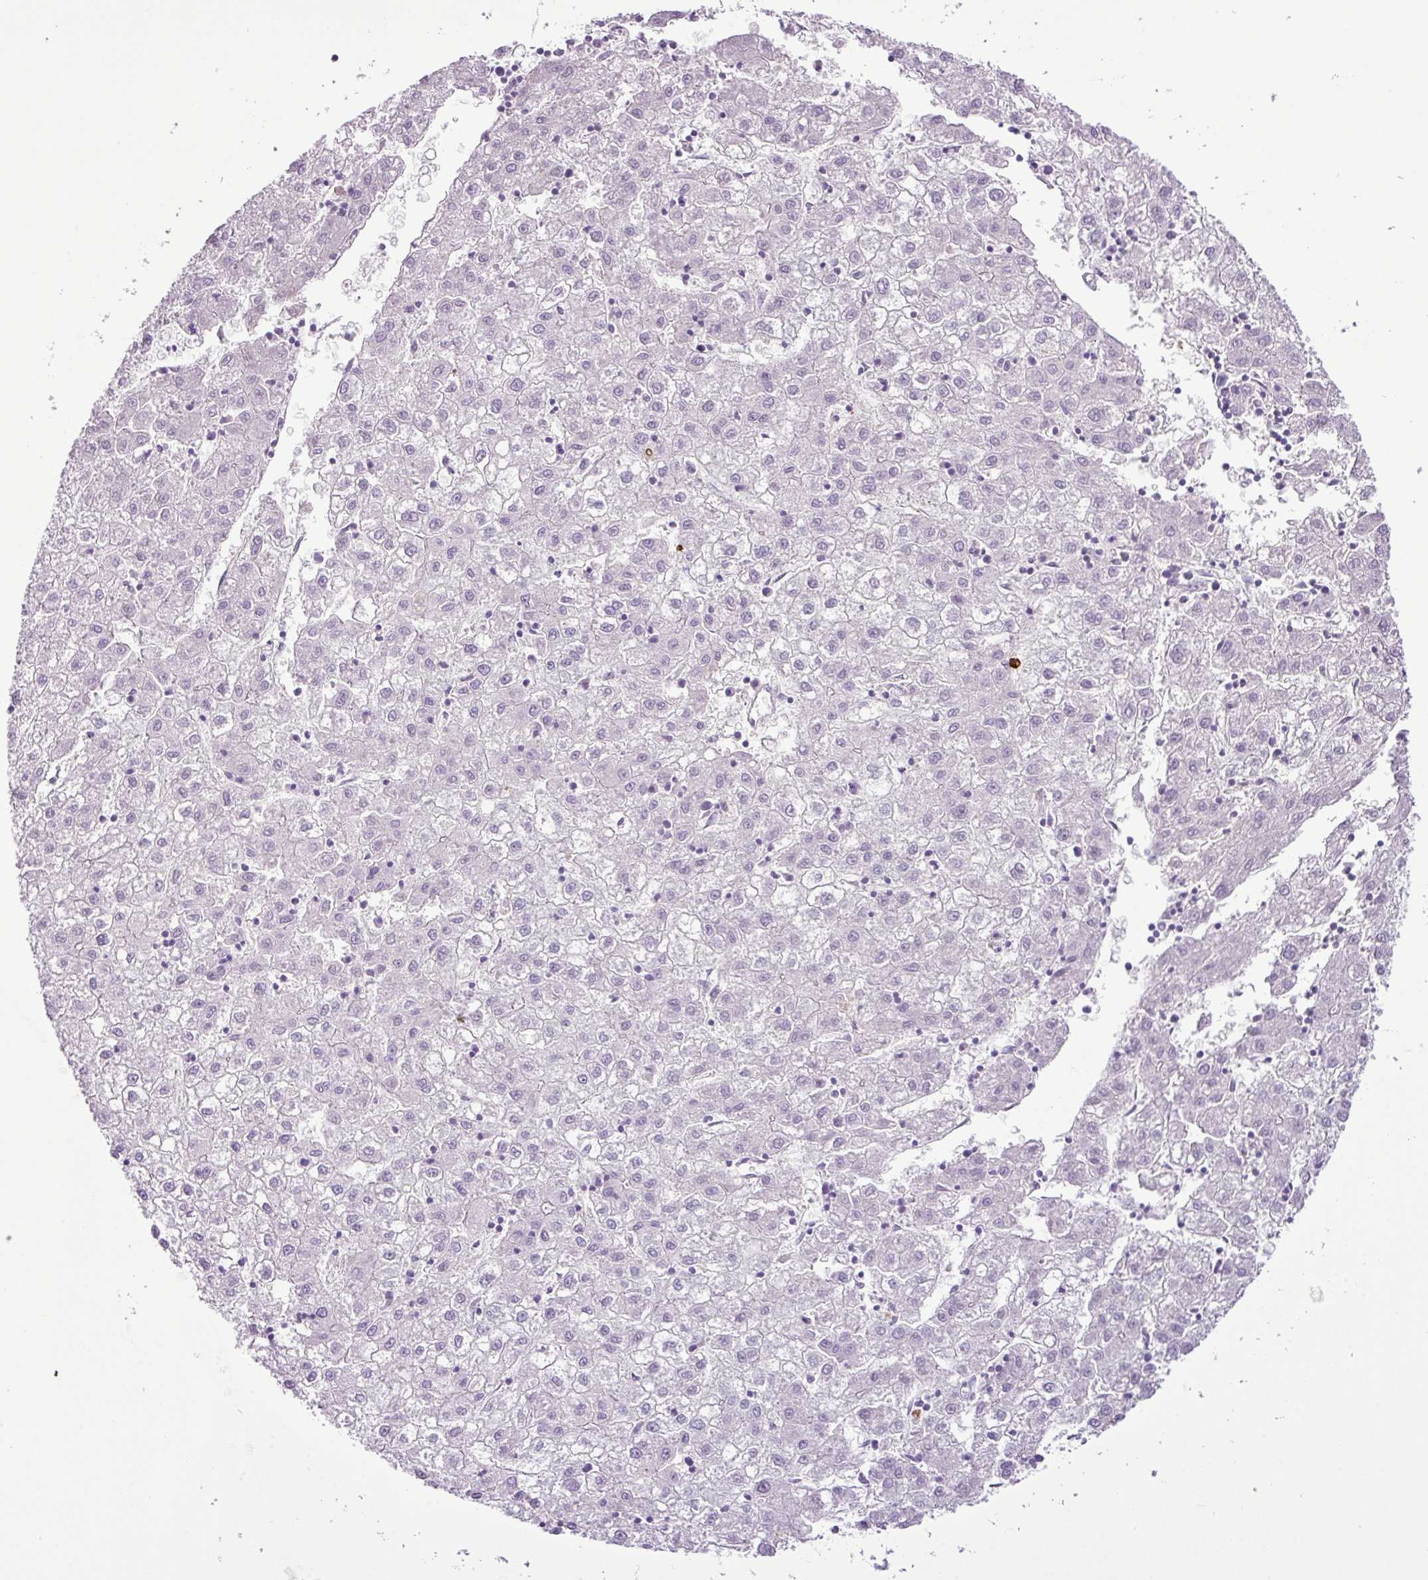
{"staining": {"intensity": "negative", "quantity": "none", "location": "none"}, "tissue": "liver cancer", "cell_type": "Tumor cells", "image_type": "cancer", "snomed": [{"axis": "morphology", "description": "Carcinoma, Hepatocellular, NOS"}, {"axis": "topography", "description": "Liver"}], "caption": "This is an immunohistochemistry (IHC) image of human hepatocellular carcinoma (liver). There is no staining in tumor cells.", "gene": "HTR3E", "patient": {"sex": "male", "age": 72}}